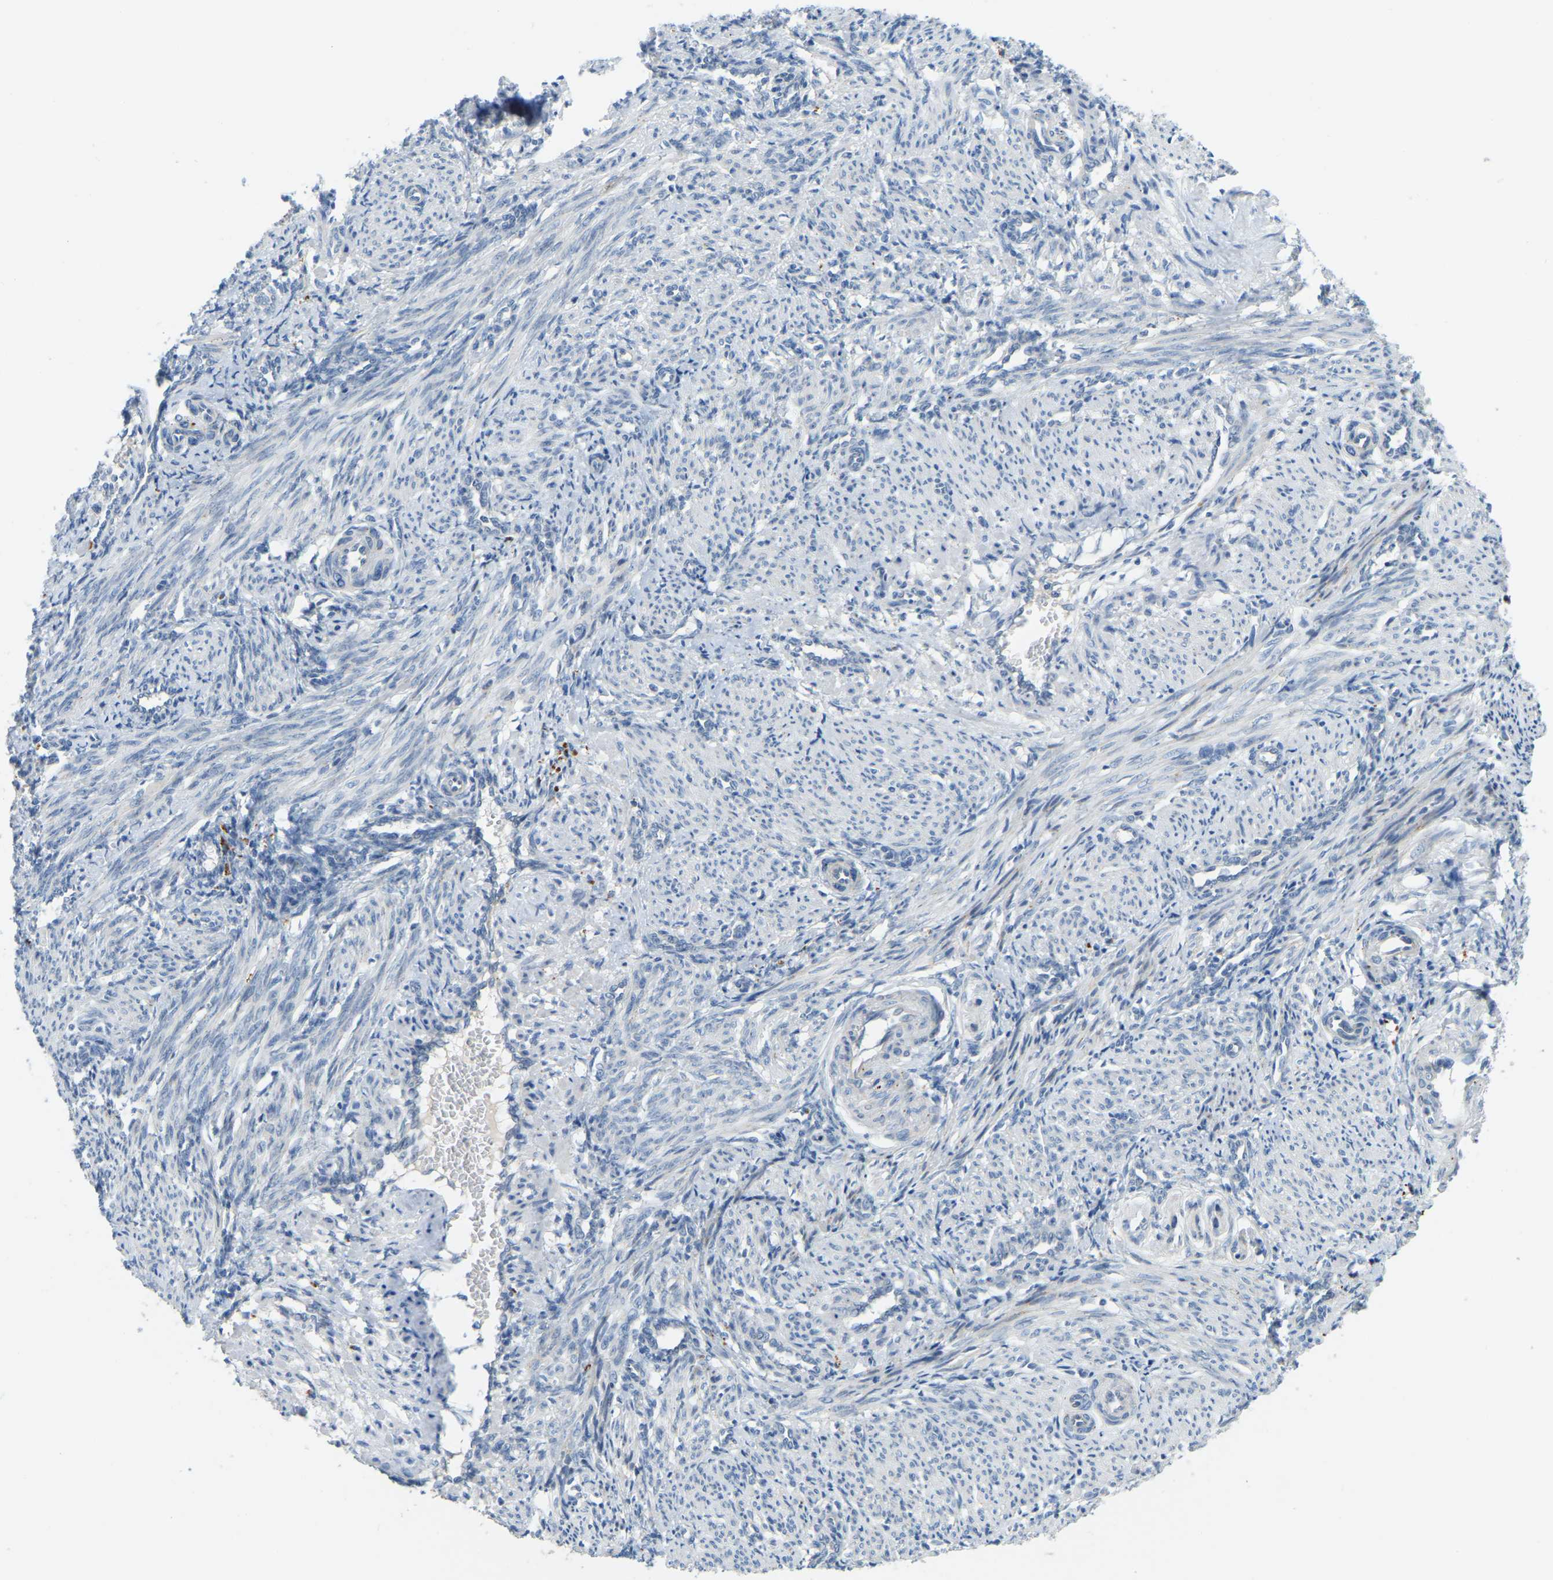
{"staining": {"intensity": "moderate", "quantity": "<25%", "location": "cytoplasmic/membranous"}, "tissue": "smooth muscle", "cell_type": "Smooth muscle cells", "image_type": "normal", "snomed": [{"axis": "morphology", "description": "Normal tissue, NOS"}, {"axis": "topography", "description": "Endometrium"}], "caption": "Immunohistochemistry photomicrograph of benign human smooth muscle stained for a protein (brown), which shows low levels of moderate cytoplasmic/membranous expression in about <25% of smooth muscle cells.", "gene": "NME8", "patient": {"sex": "female", "age": 33}}